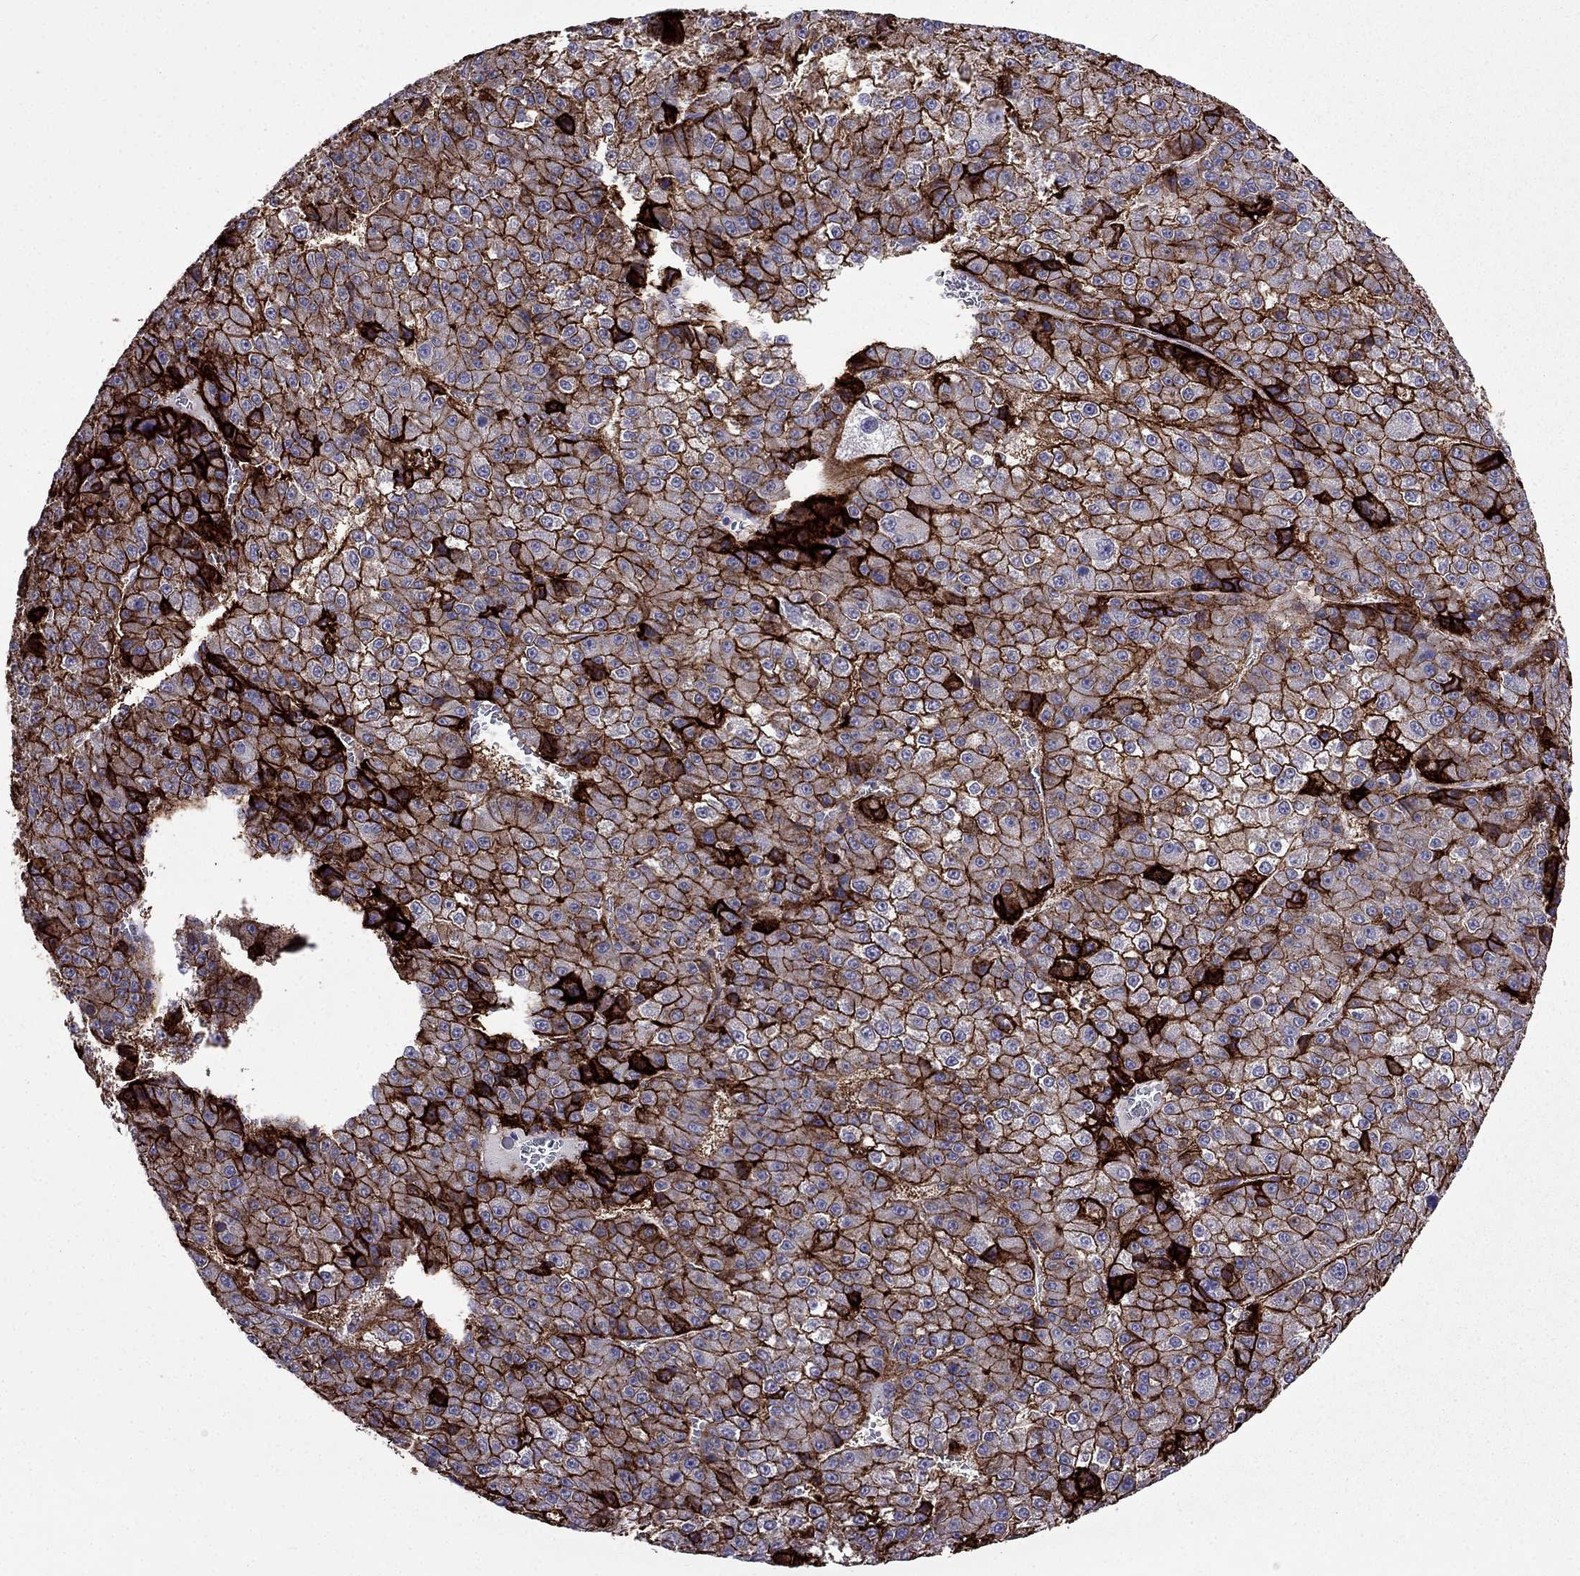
{"staining": {"intensity": "strong", "quantity": ">75%", "location": "cytoplasmic/membranous"}, "tissue": "liver cancer", "cell_type": "Tumor cells", "image_type": "cancer", "snomed": [{"axis": "morphology", "description": "Carcinoma, Hepatocellular, NOS"}, {"axis": "topography", "description": "Liver"}], "caption": "Immunohistochemical staining of liver hepatocellular carcinoma displays high levels of strong cytoplasmic/membranous protein expression in about >75% of tumor cells.", "gene": "AQP9", "patient": {"sex": "female", "age": 73}}